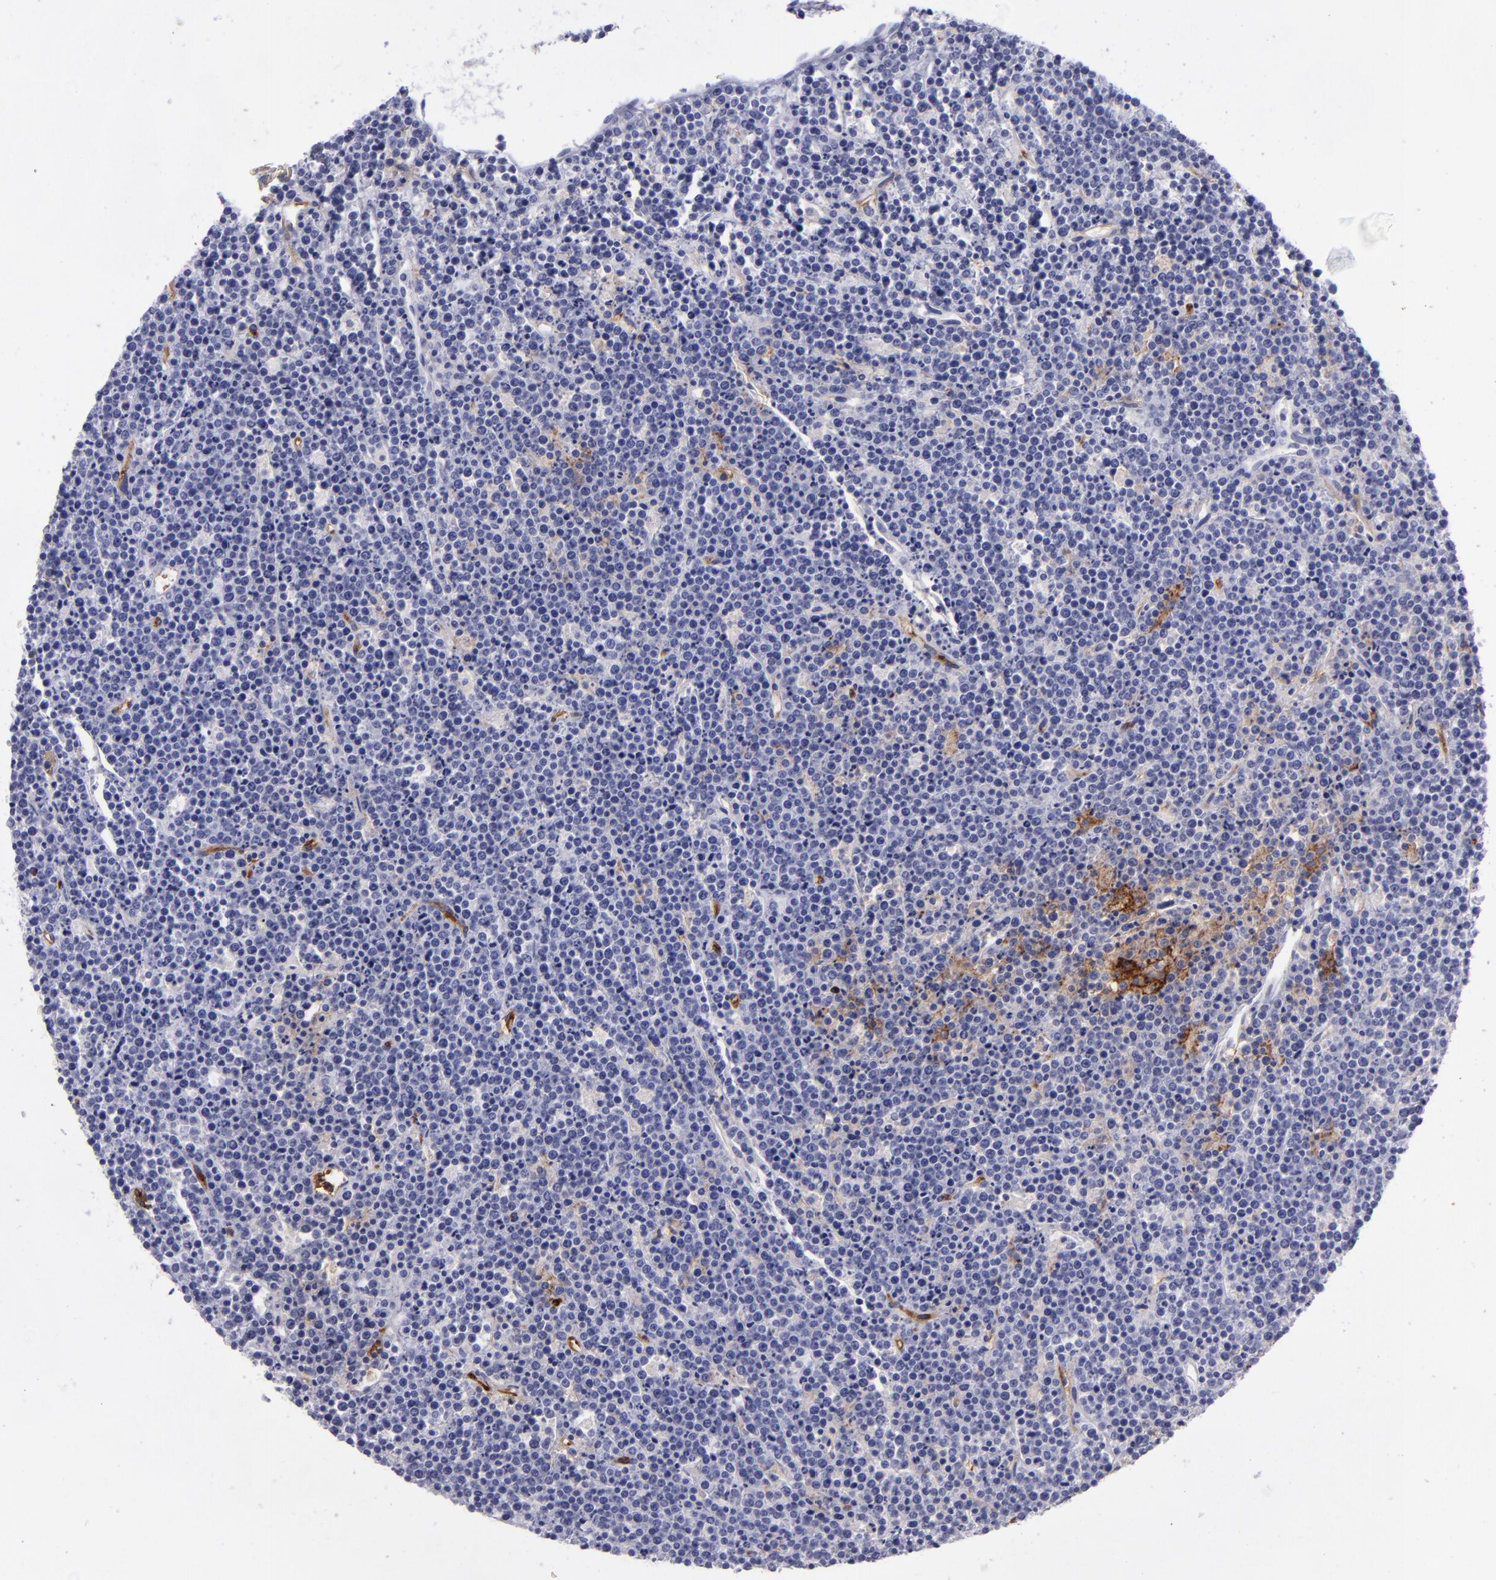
{"staining": {"intensity": "moderate", "quantity": "<25%", "location": "cytoplasmic/membranous"}, "tissue": "lymphoma", "cell_type": "Tumor cells", "image_type": "cancer", "snomed": [{"axis": "morphology", "description": "Malignant lymphoma, non-Hodgkin's type, High grade"}, {"axis": "topography", "description": "Ovary"}], "caption": "Tumor cells show moderate cytoplasmic/membranous staining in about <25% of cells in high-grade malignant lymphoma, non-Hodgkin's type. Nuclei are stained in blue.", "gene": "ACE", "patient": {"sex": "female", "age": 56}}